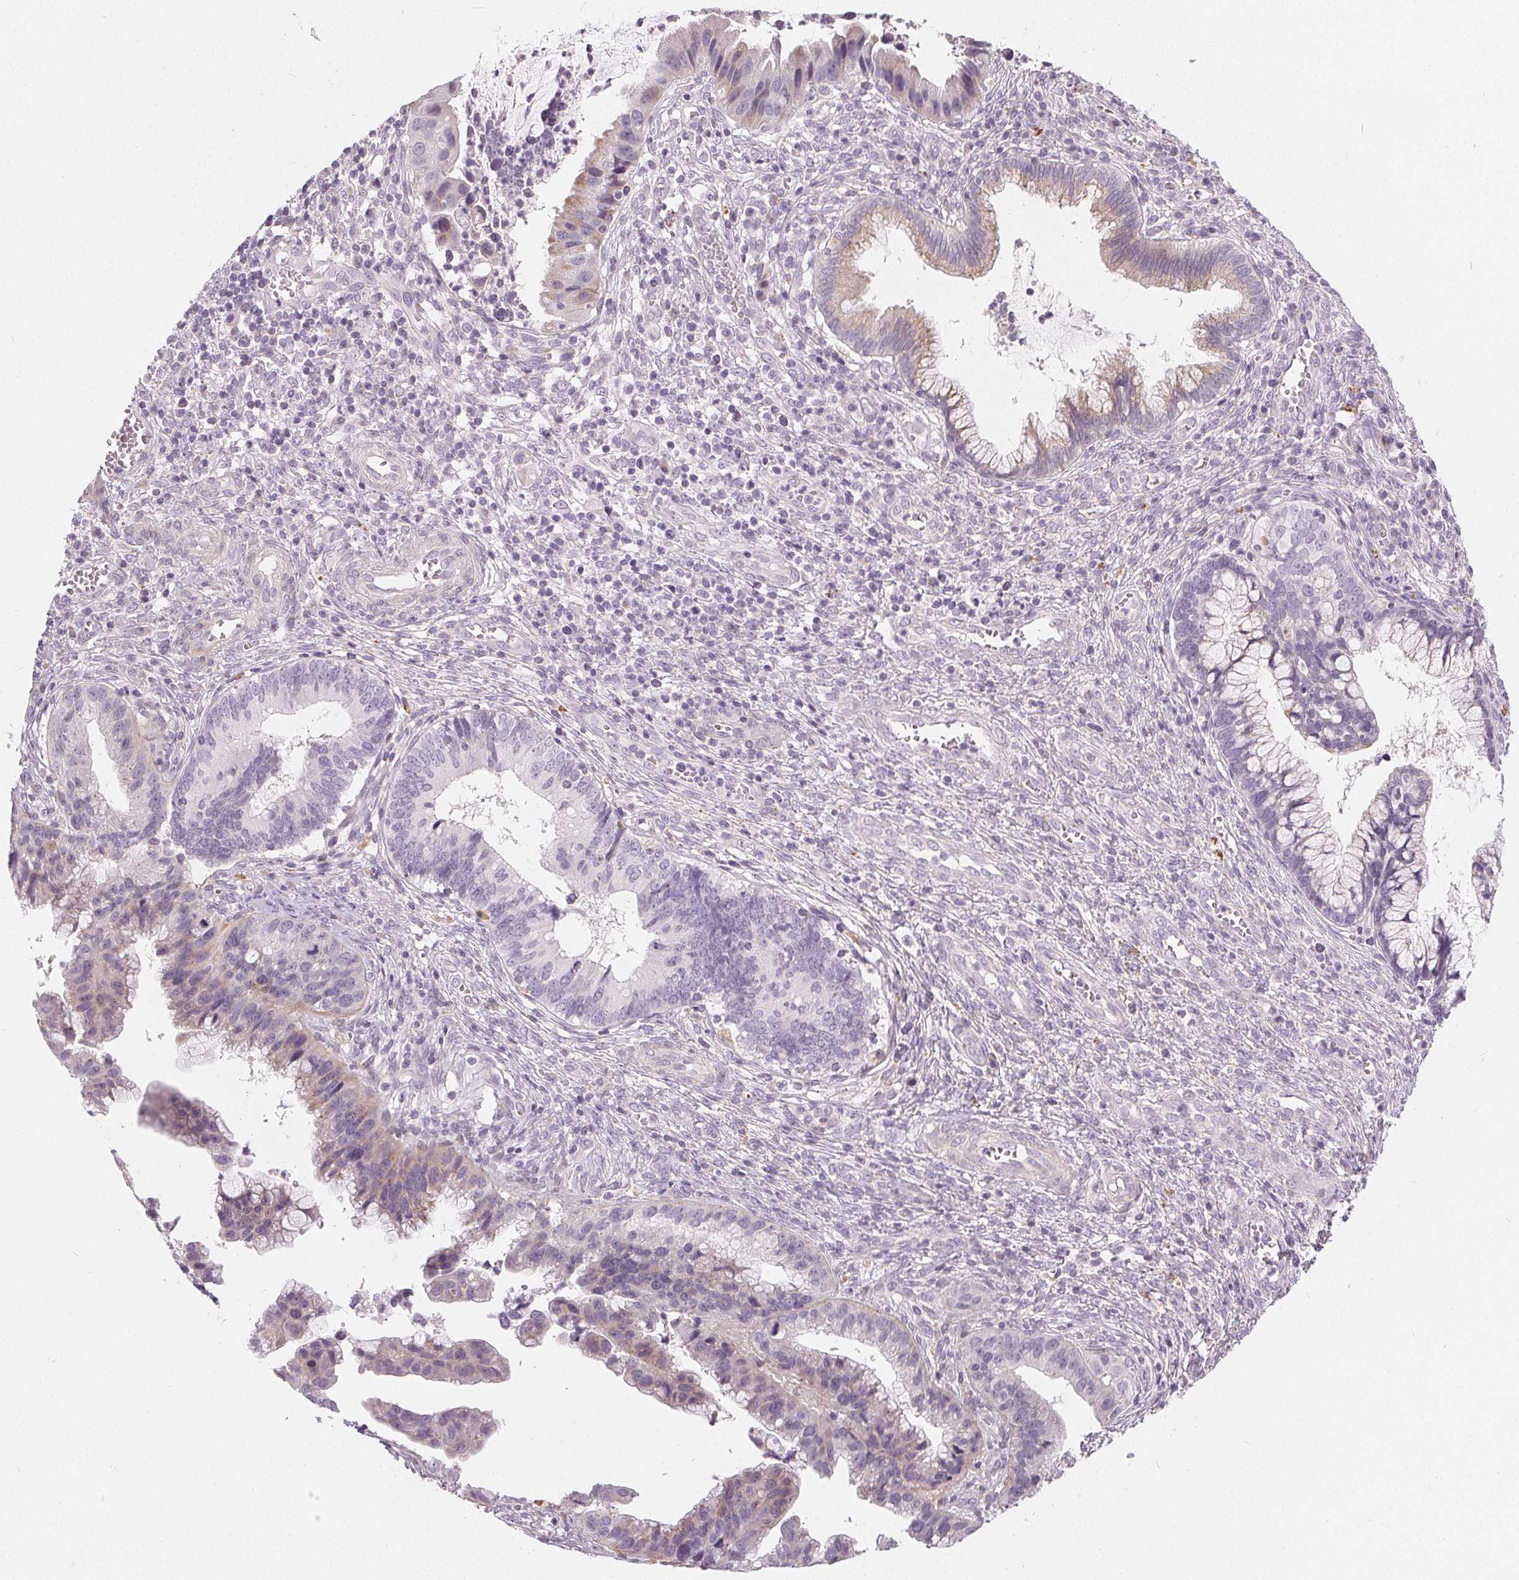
{"staining": {"intensity": "weak", "quantity": "<25%", "location": "cytoplasmic/membranous"}, "tissue": "cervical cancer", "cell_type": "Tumor cells", "image_type": "cancer", "snomed": [{"axis": "morphology", "description": "Adenocarcinoma, NOS"}, {"axis": "topography", "description": "Cervix"}], "caption": "Cervical adenocarcinoma stained for a protein using immunohistochemistry reveals no expression tumor cells.", "gene": "HOPX", "patient": {"sex": "female", "age": 34}}